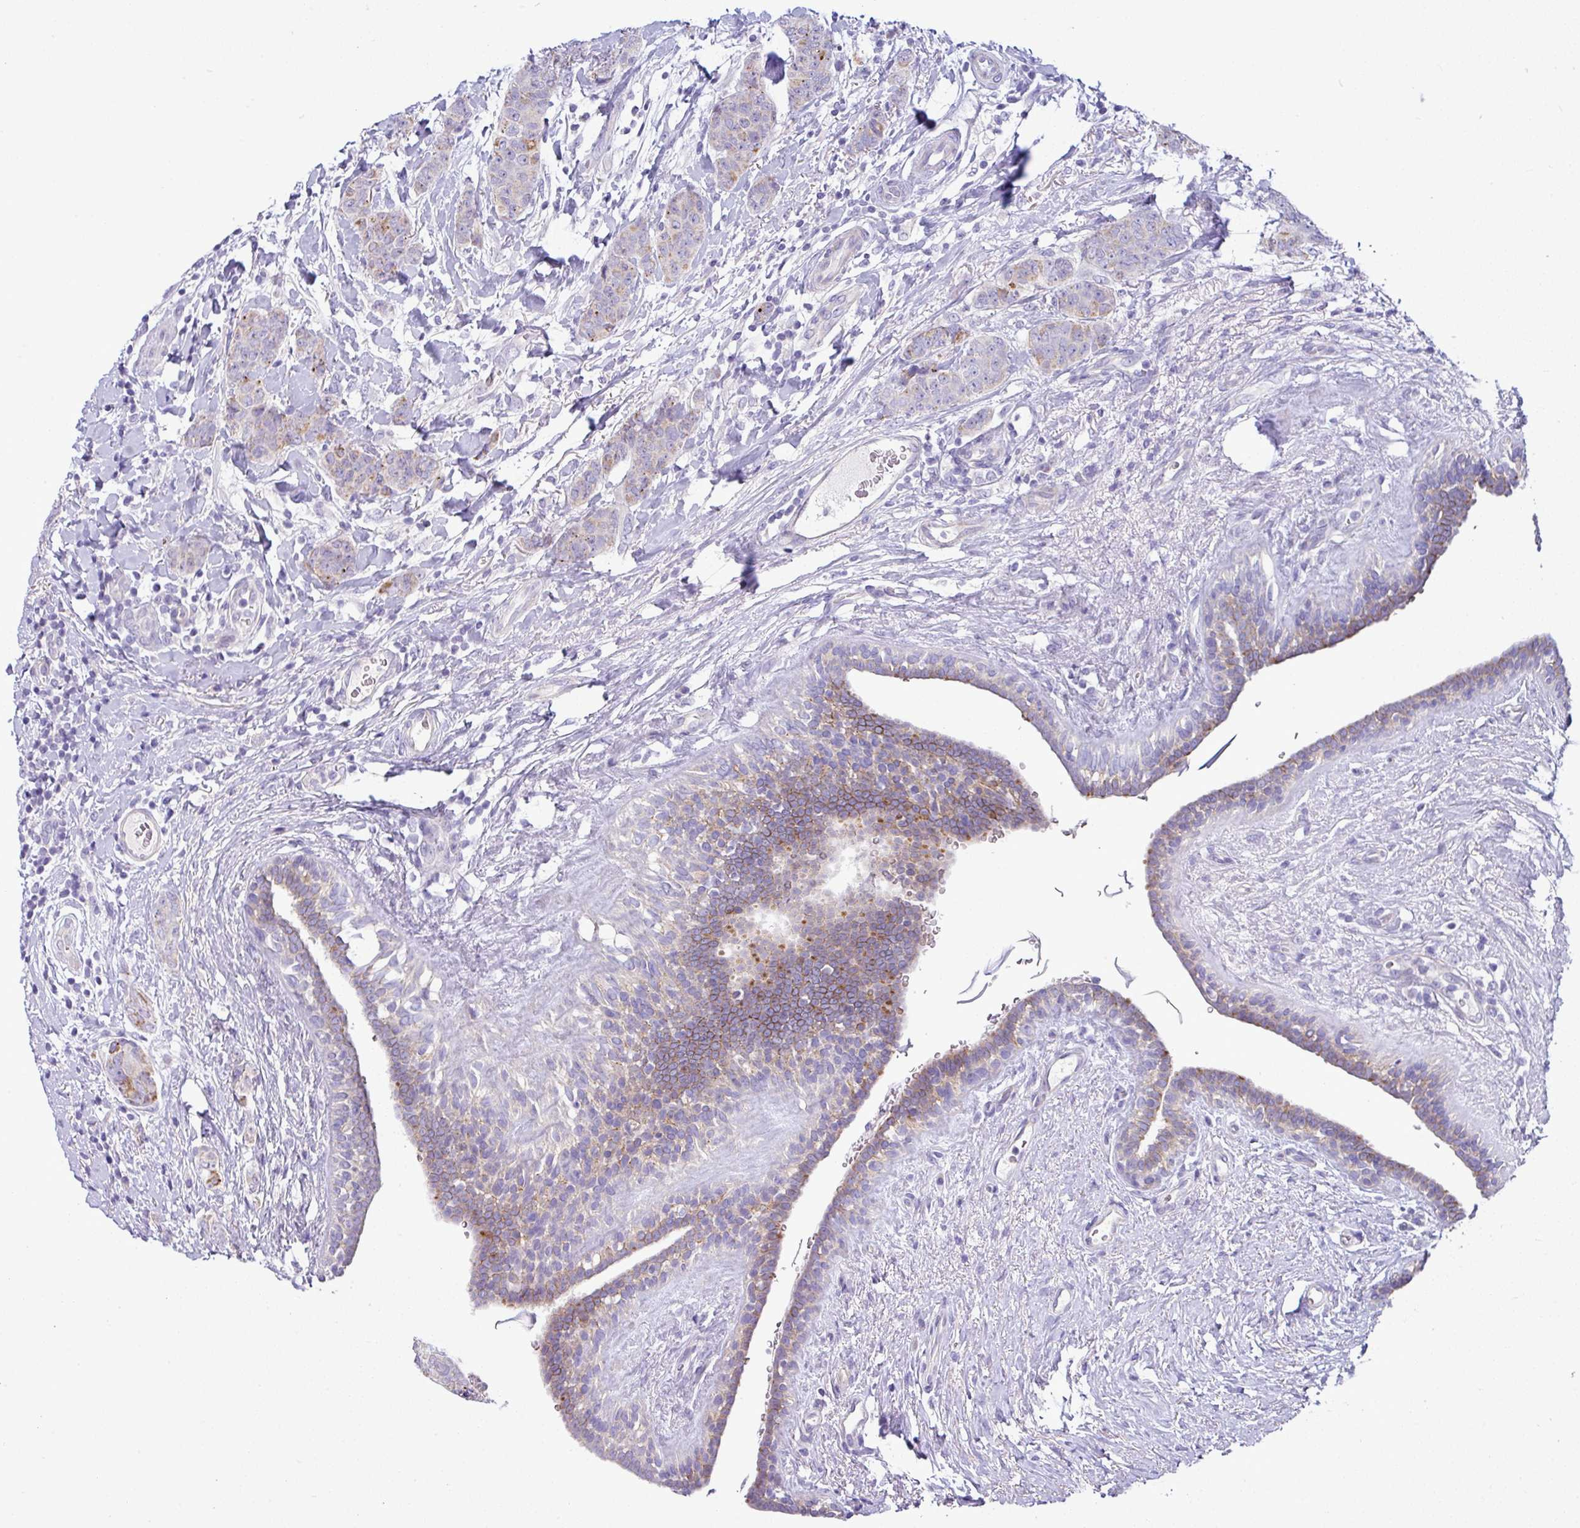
{"staining": {"intensity": "weak", "quantity": "<25%", "location": "cytoplasmic/membranous"}, "tissue": "breast cancer", "cell_type": "Tumor cells", "image_type": "cancer", "snomed": [{"axis": "morphology", "description": "Duct carcinoma"}, {"axis": "topography", "description": "Breast"}], "caption": "The photomicrograph reveals no significant expression in tumor cells of breast cancer.", "gene": "ACAP3", "patient": {"sex": "female", "age": 40}}